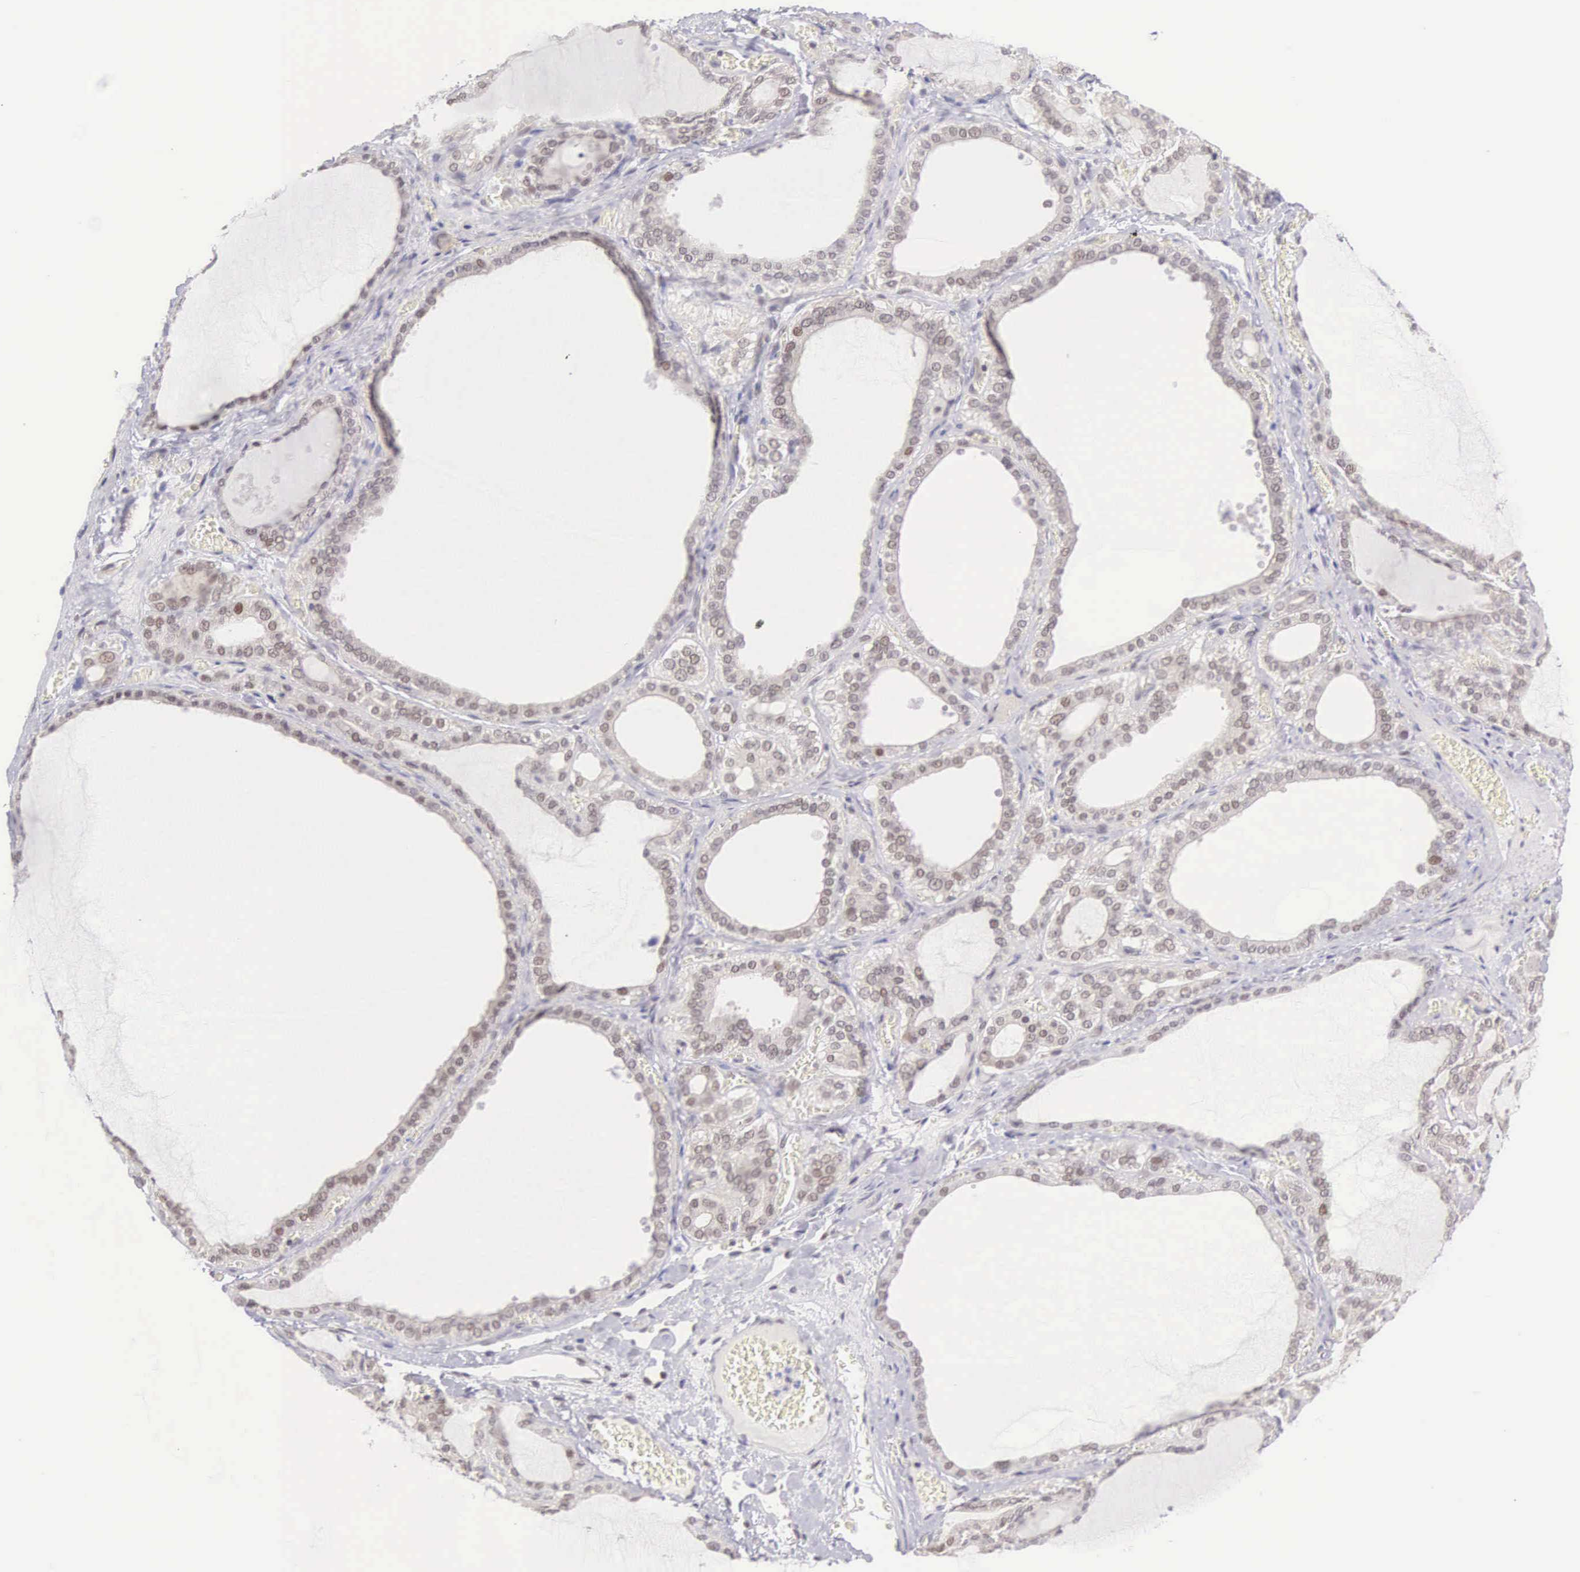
{"staining": {"intensity": "weak", "quantity": "25%-75%", "location": "nuclear"}, "tissue": "thyroid gland", "cell_type": "Glandular cells", "image_type": "normal", "snomed": [{"axis": "morphology", "description": "Normal tissue, NOS"}, {"axis": "topography", "description": "Thyroid gland"}], "caption": "The photomicrograph exhibits immunohistochemical staining of benign thyroid gland. There is weak nuclear expression is seen in approximately 25%-75% of glandular cells.", "gene": "CCDC117", "patient": {"sex": "female", "age": 55}}